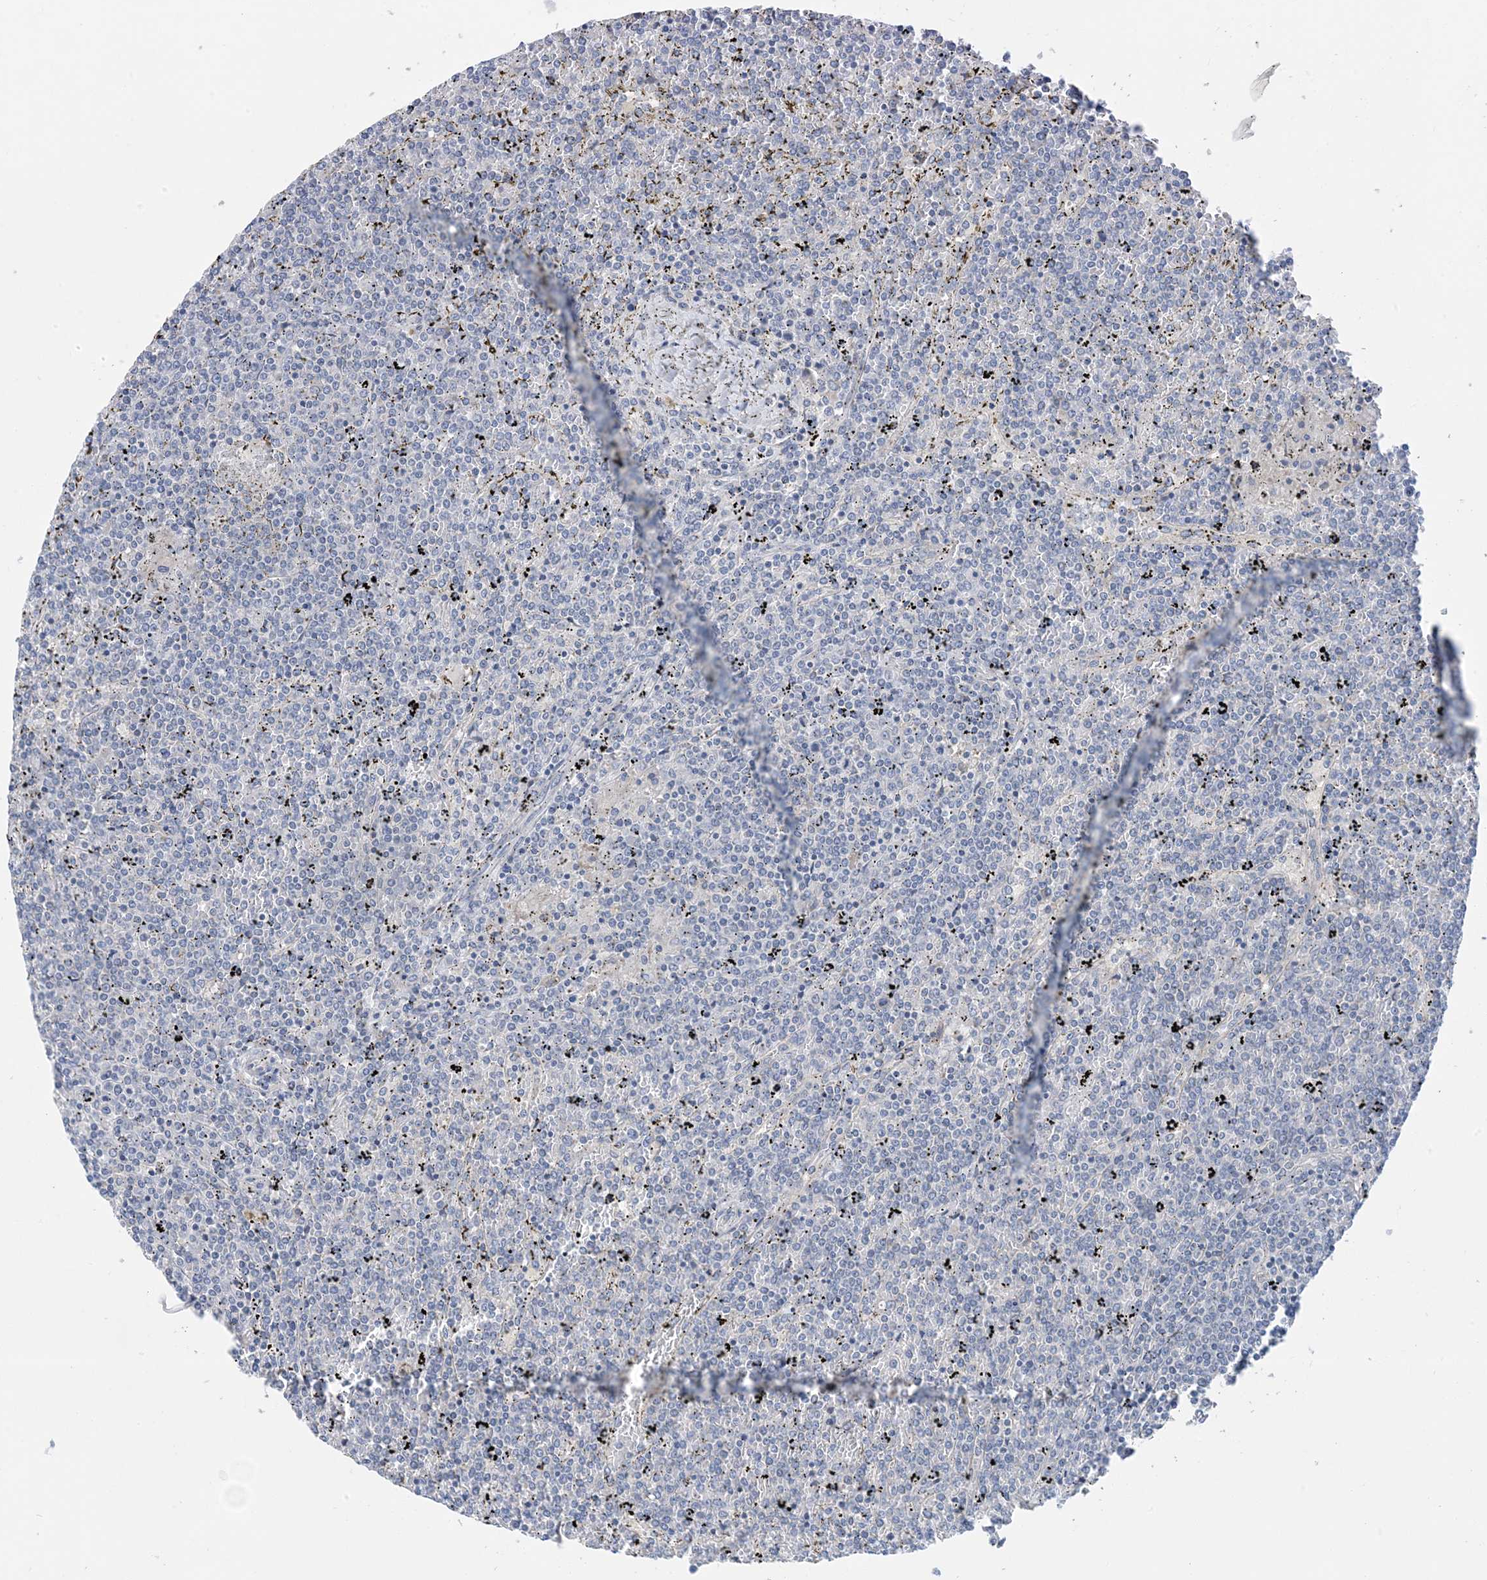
{"staining": {"intensity": "negative", "quantity": "none", "location": "none"}, "tissue": "lymphoma", "cell_type": "Tumor cells", "image_type": "cancer", "snomed": [{"axis": "morphology", "description": "Malignant lymphoma, non-Hodgkin's type, Low grade"}, {"axis": "topography", "description": "Spleen"}], "caption": "Tumor cells show no significant expression in lymphoma.", "gene": "ZCCHC18", "patient": {"sex": "female", "age": 19}}